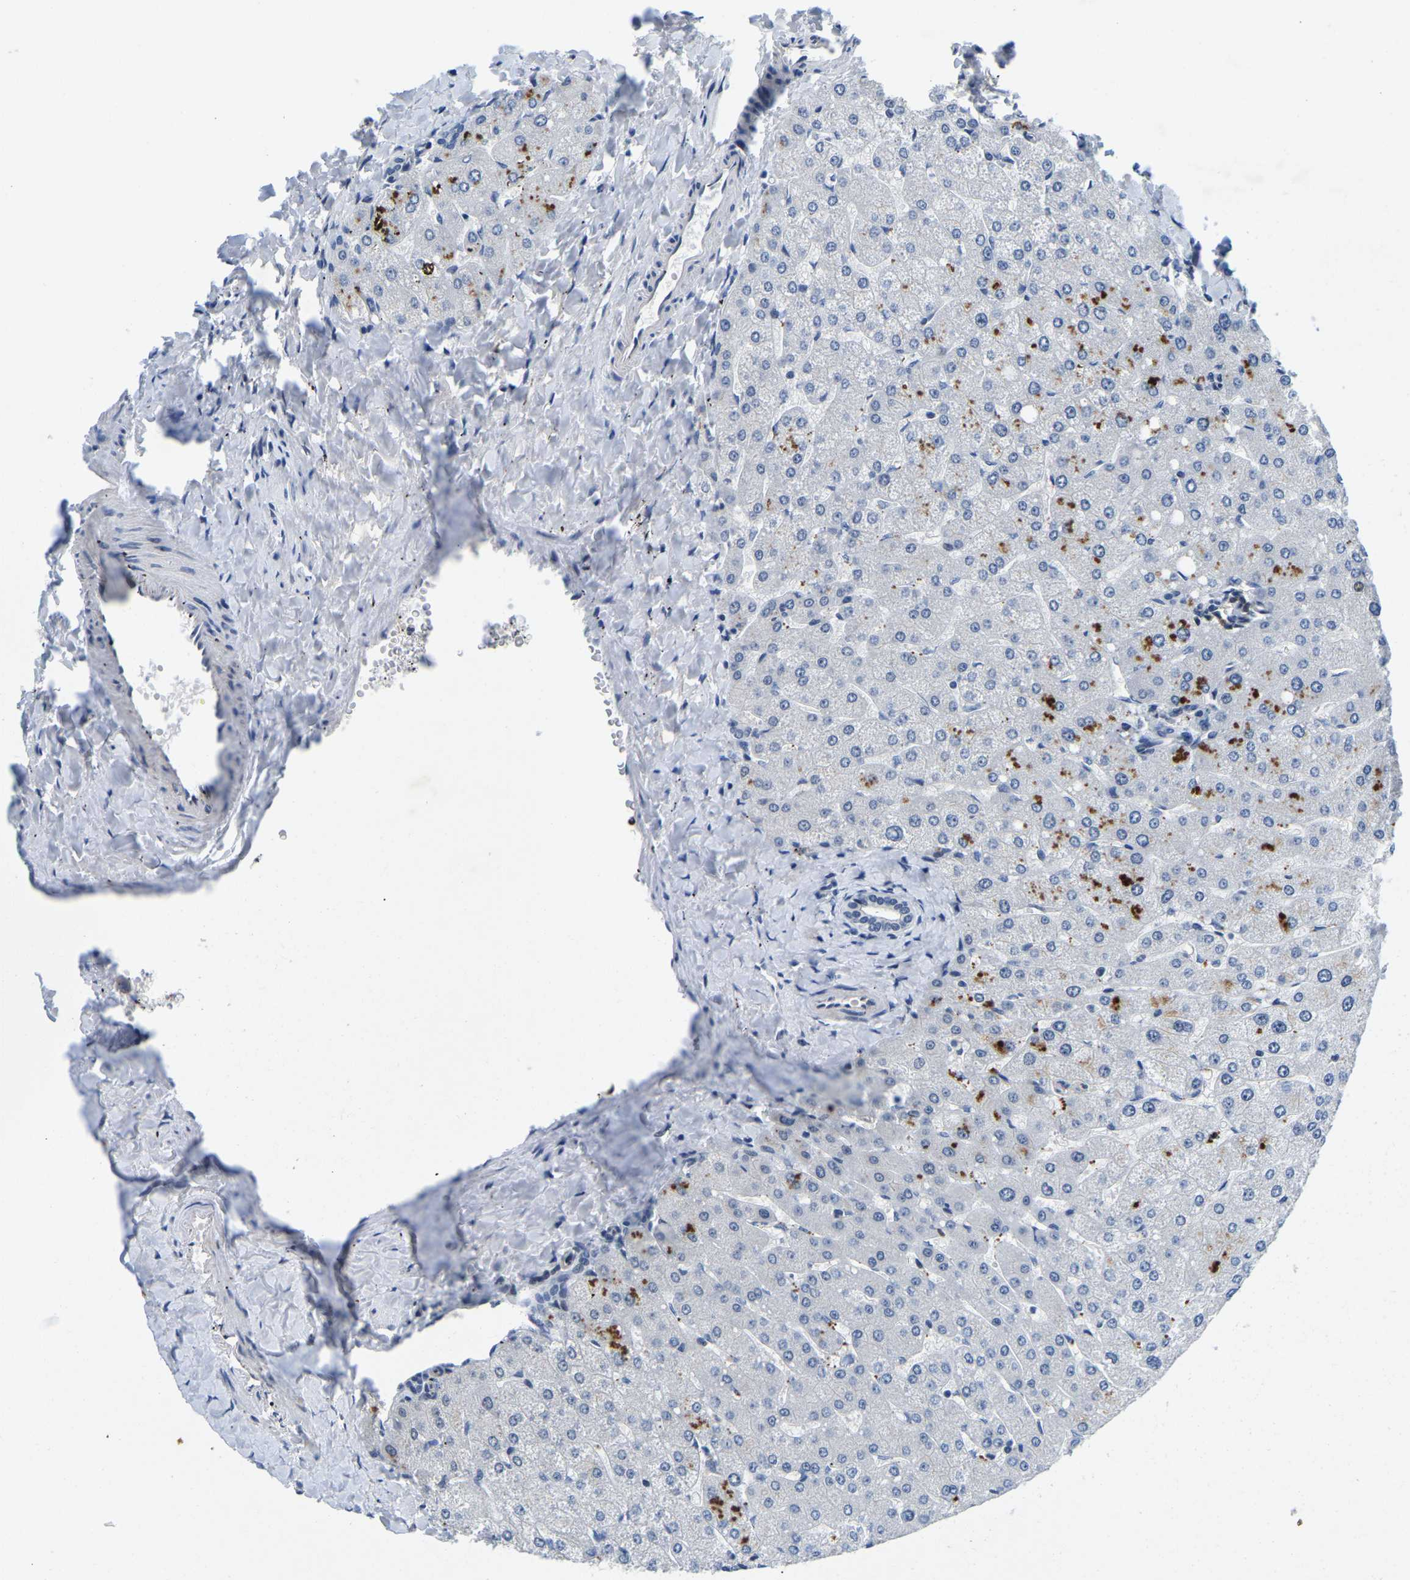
{"staining": {"intensity": "negative", "quantity": "none", "location": "none"}, "tissue": "liver", "cell_type": "Cholangiocytes", "image_type": "normal", "snomed": [{"axis": "morphology", "description": "Normal tissue, NOS"}, {"axis": "topography", "description": "Liver"}], "caption": "The photomicrograph demonstrates no significant expression in cholangiocytes of liver. (Stains: DAB immunohistochemistry with hematoxylin counter stain, Microscopy: brightfield microscopy at high magnification).", "gene": "POLDIP3", "patient": {"sex": "male", "age": 55}}